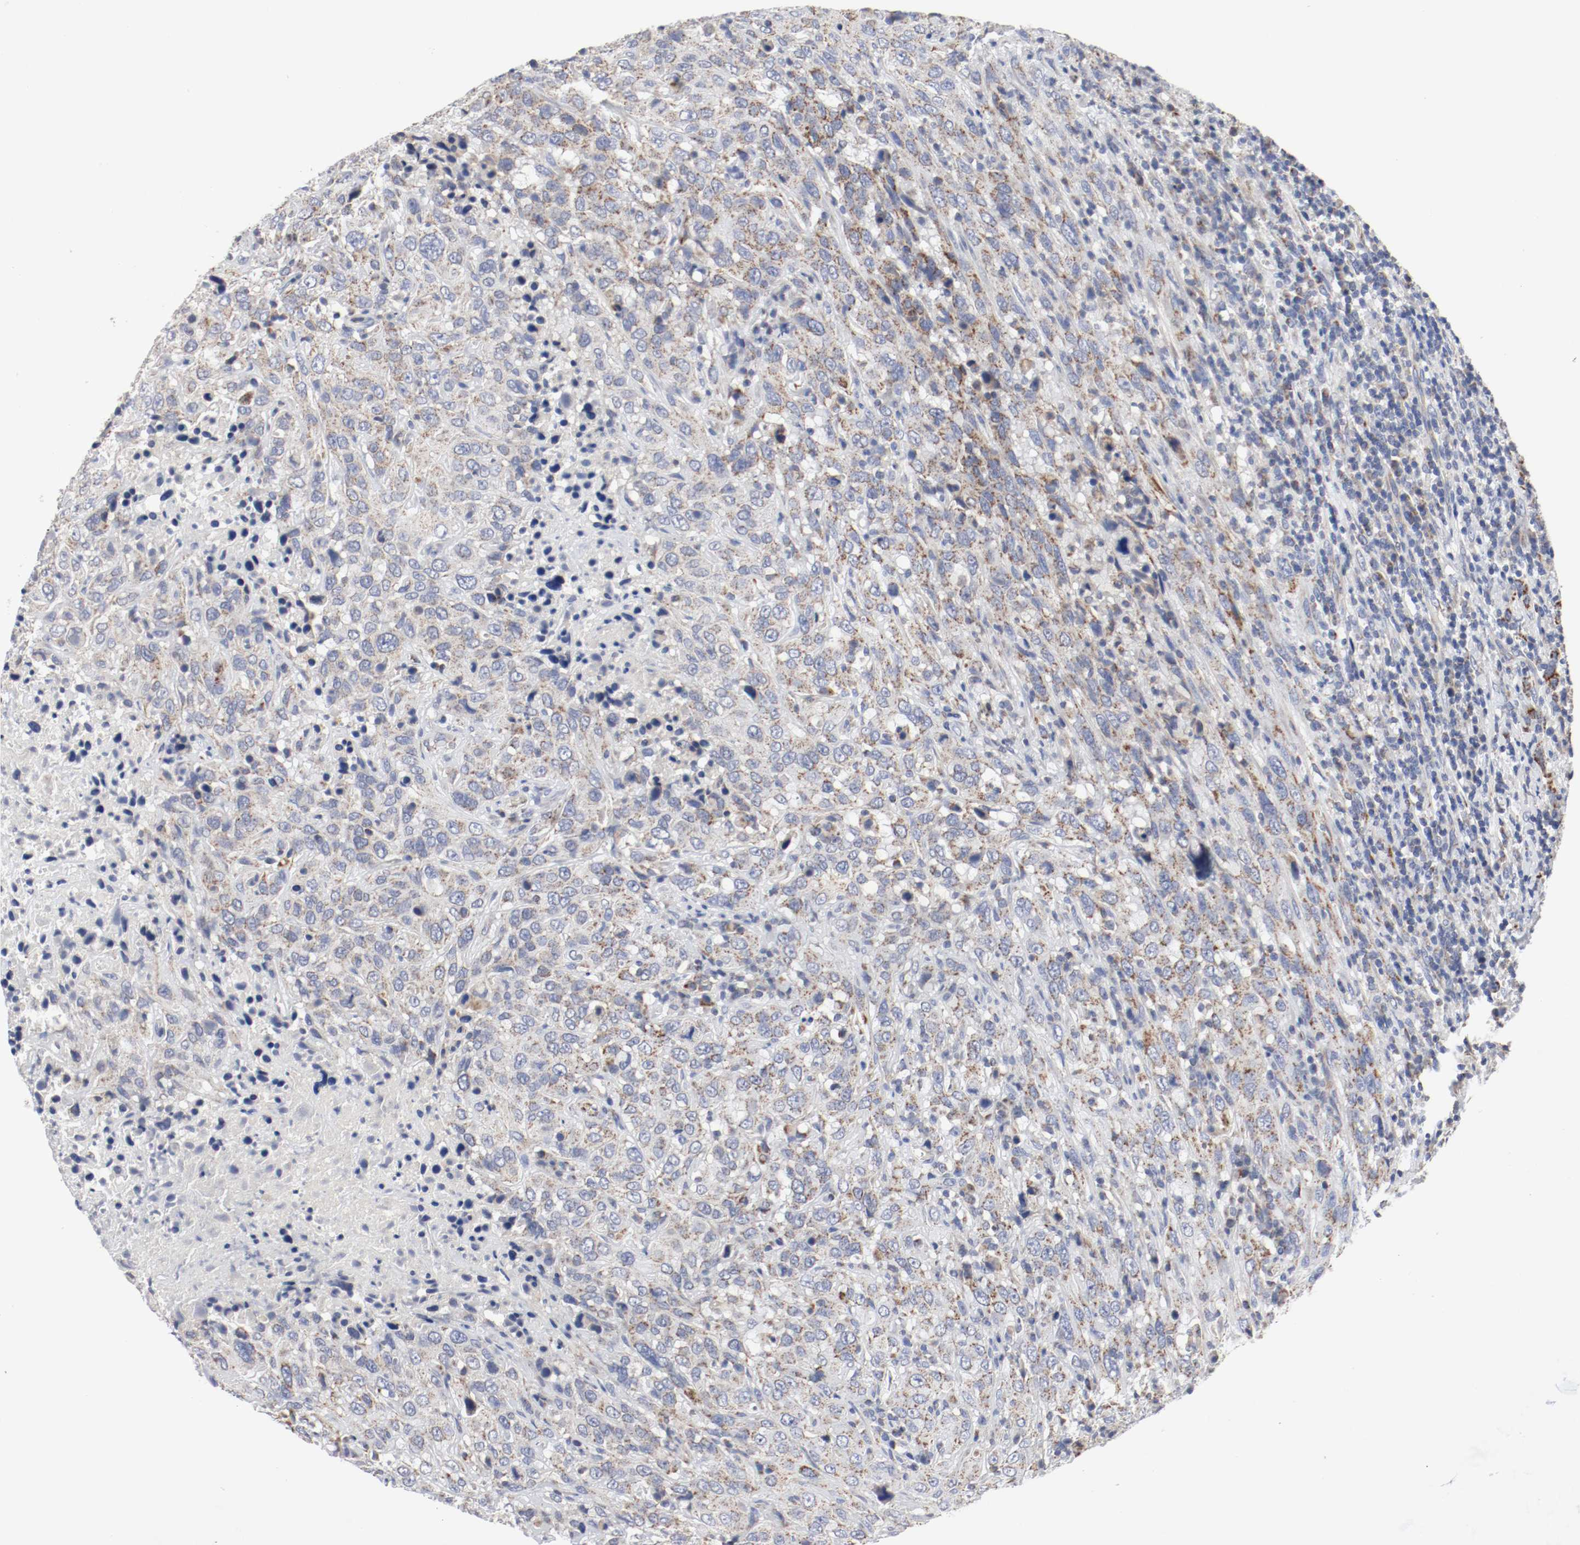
{"staining": {"intensity": "moderate", "quantity": ">75%", "location": "cytoplasmic/membranous"}, "tissue": "urothelial cancer", "cell_type": "Tumor cells", "image_type": "cancer", "snomed": [{"axis": "morphology", "description": "Urothelial carcinoma, High grade"}, {"axis": "topography", "description": "Urinary bladder"}], "caption": "A high-resolution photomicrograph shows IHC staining of urothelial cancer, which demonstrates moderate cytoplasmic/membranous staining in approximately >75% of tumor cells.", "gene": "AFG3L2", "patient": {"sex": "male", "age": 61}}